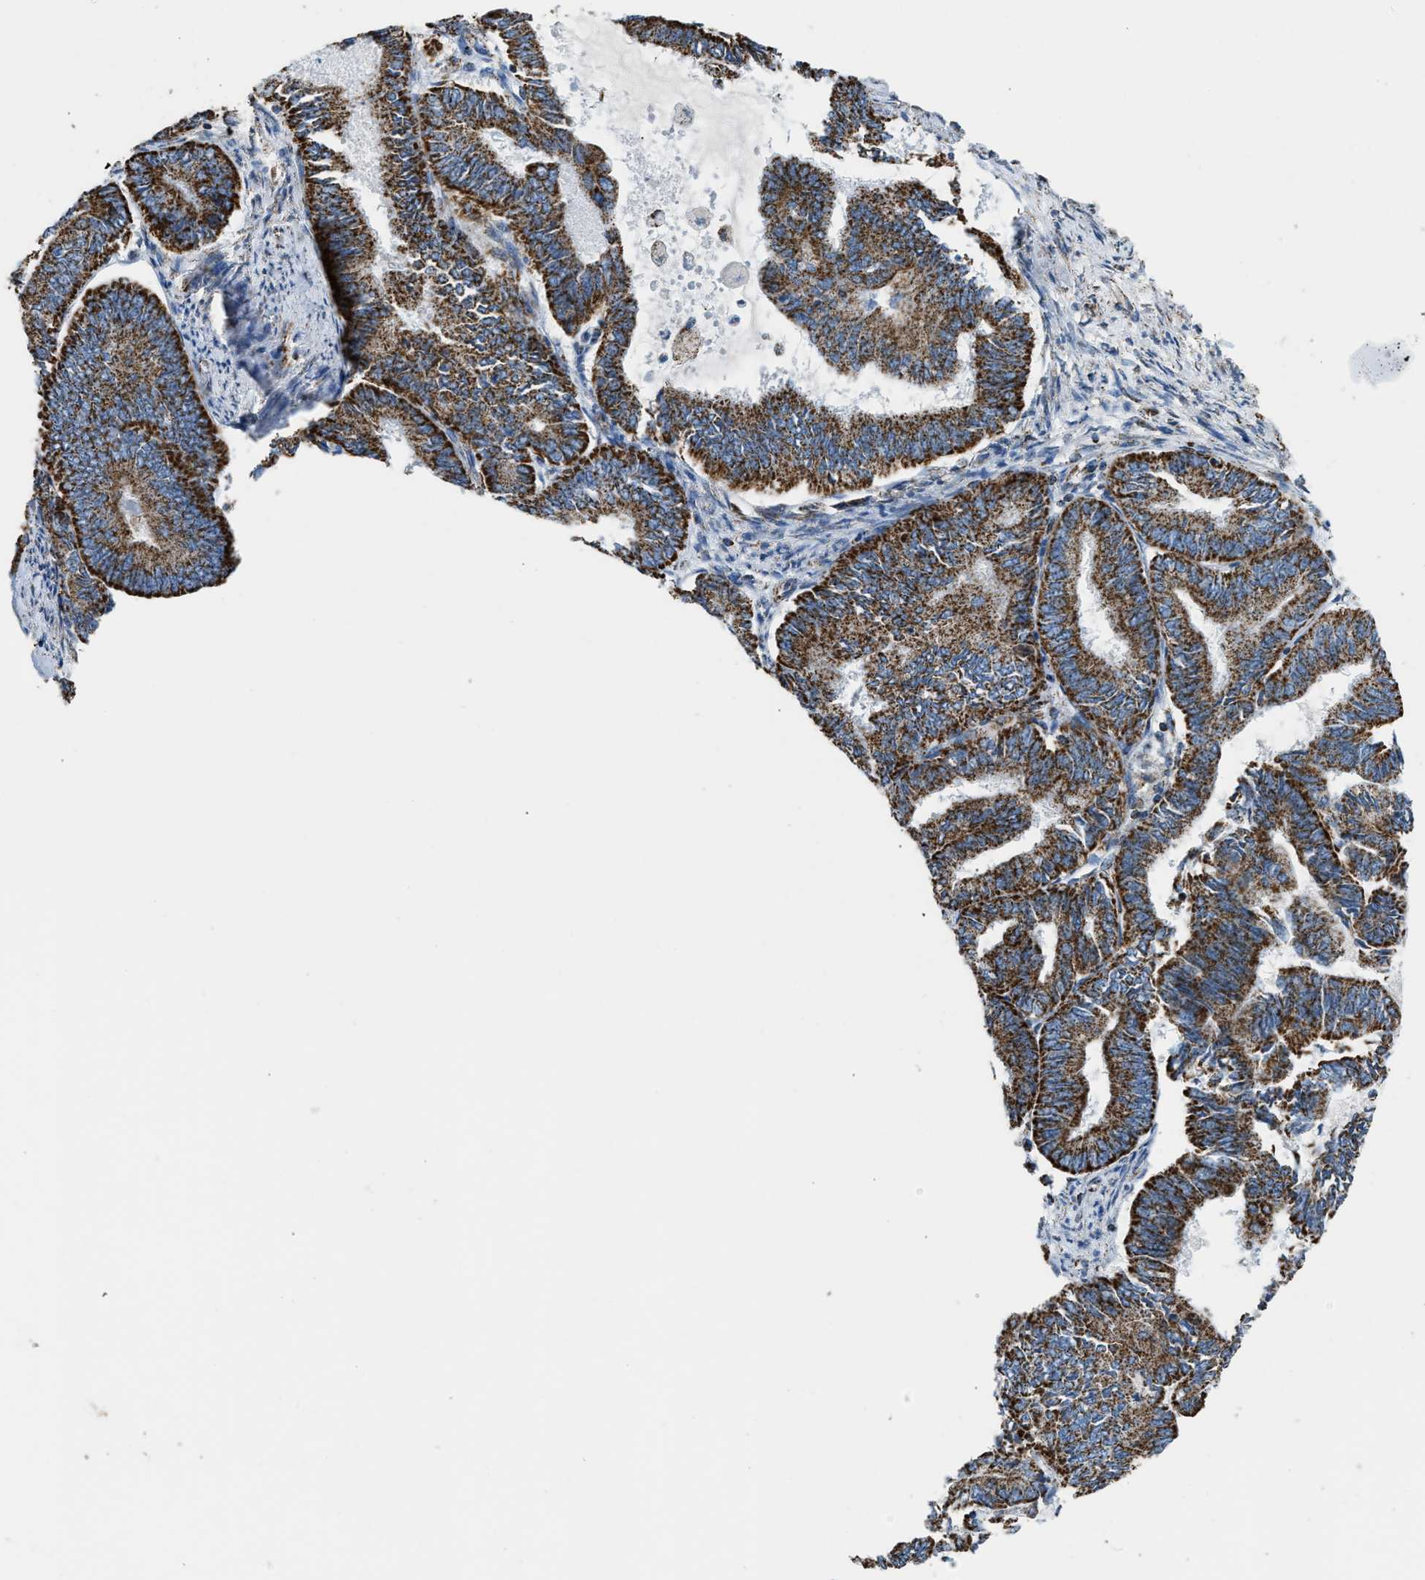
{"staining": {"intensity": "strong", "quantity": ">75%", "location": "cytoplasmic/membranous"}, "tissue": "endometrial cancer", "cell_type": "Tumor cells", "image_type": "cancer", "snomed": [{"axis": "morphology", "description": "Adenocarcinoma, NOS"}, {"axis": "topography", "description": "Endometrium"}], "caption": "Protein analysis of endometrial cancer (adenocarcinoma) tissue displays strong cytoplasmic/membranous positivity in approximately >75% of tumor cells.", "gene": "ETFB", "patient": {"sex": "female", "age": 86}}